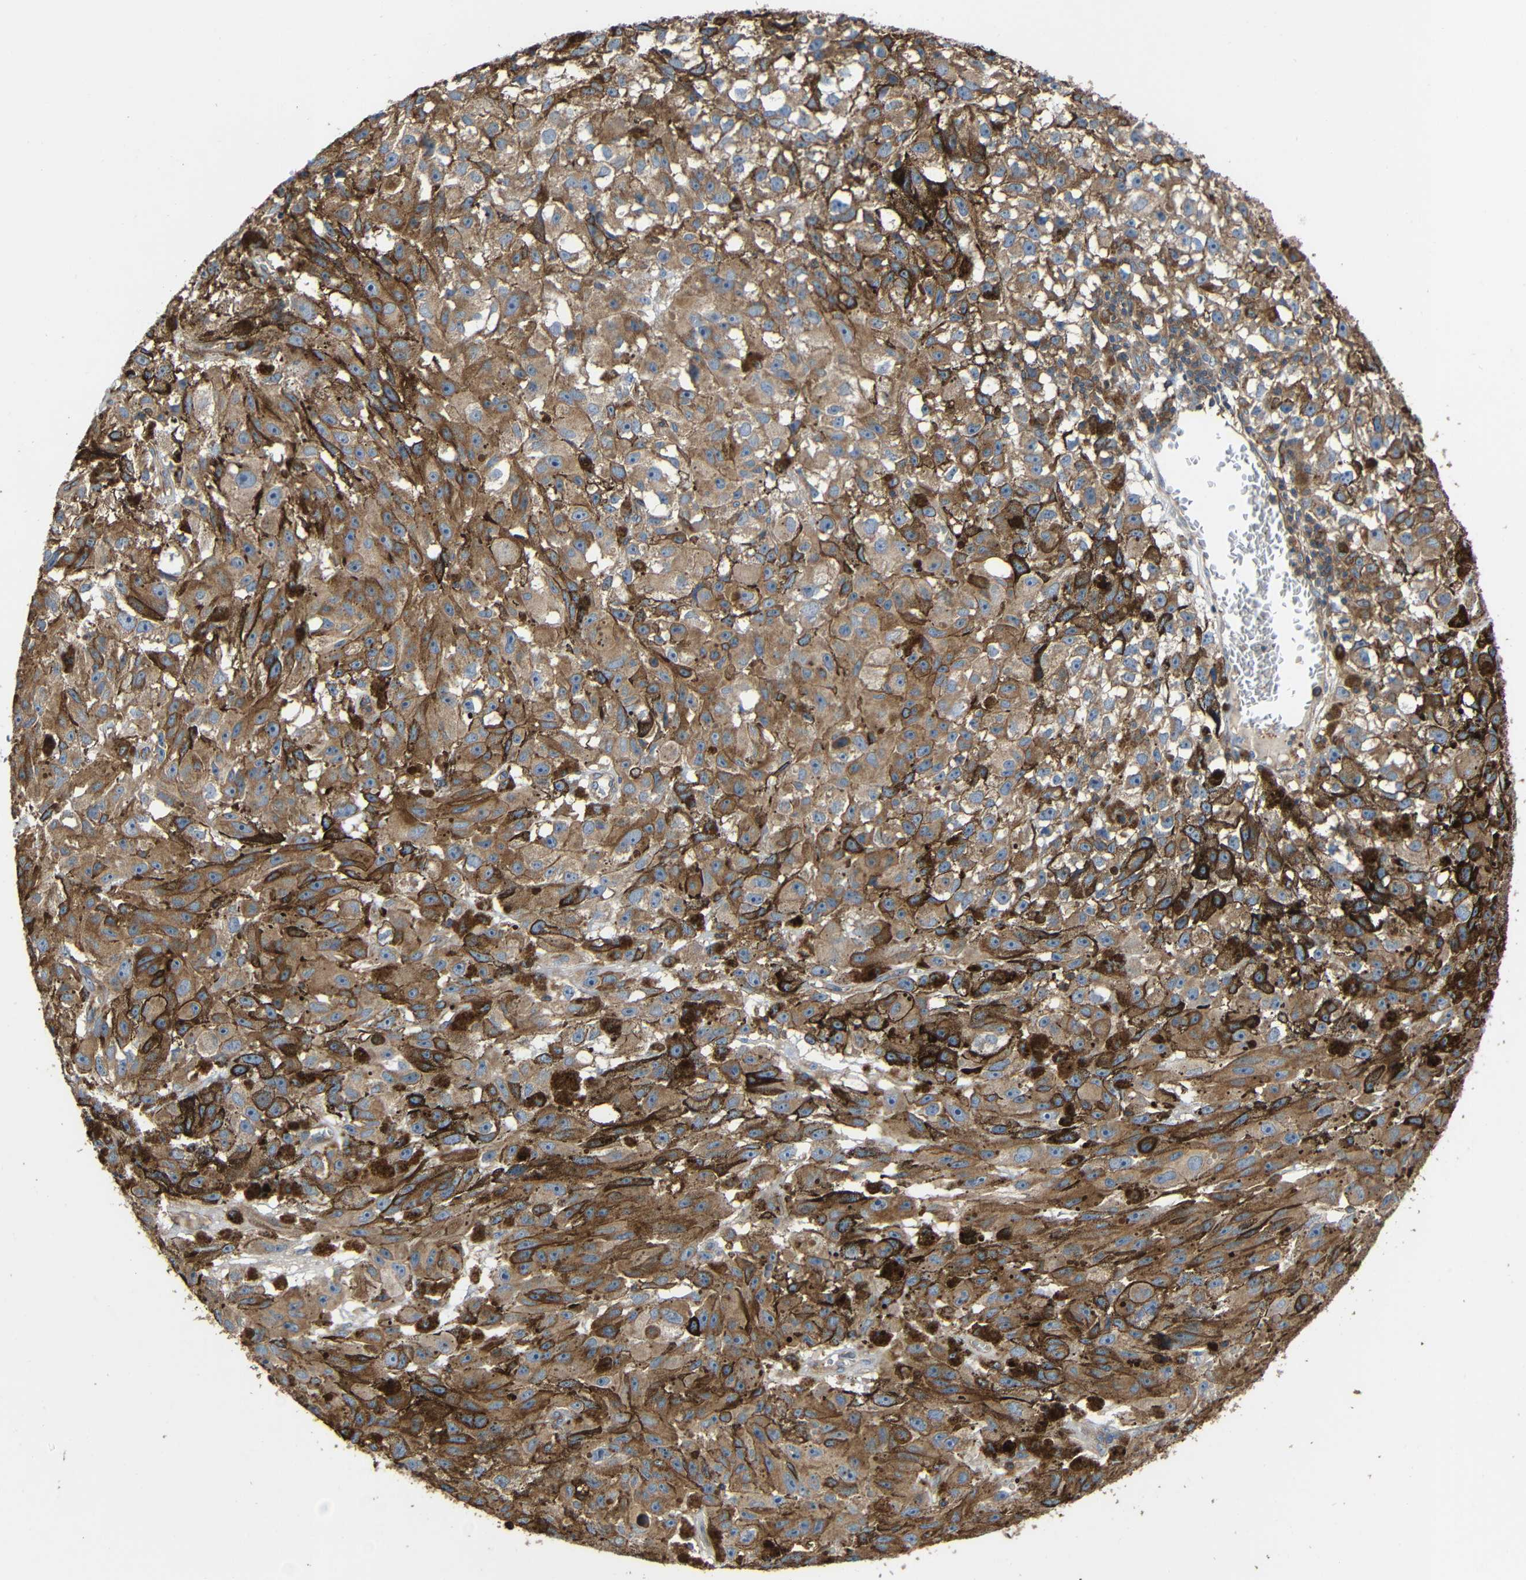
{"staining": {"intensity": "moderate", "quantity": ">75%", "location": "cytoplasmic/membranous"}, "tissue": "melanoma", "cell_type": "Tumor cells", "image_type": "cancer", "snomed": [{"axis": "morphology", "description": "Malignant melanoma, NOS"}, {"axis": "topography", "description": "Skin"}], "caption": "Approximately >75% of tumor cells in human malignant melanoma reveal moderate cytoplasmic/membranous protein staining as visualized by brown immunohistochemical staining.", "gene": "RHOT2", "patient": {"sex": "female", "age": 104}}